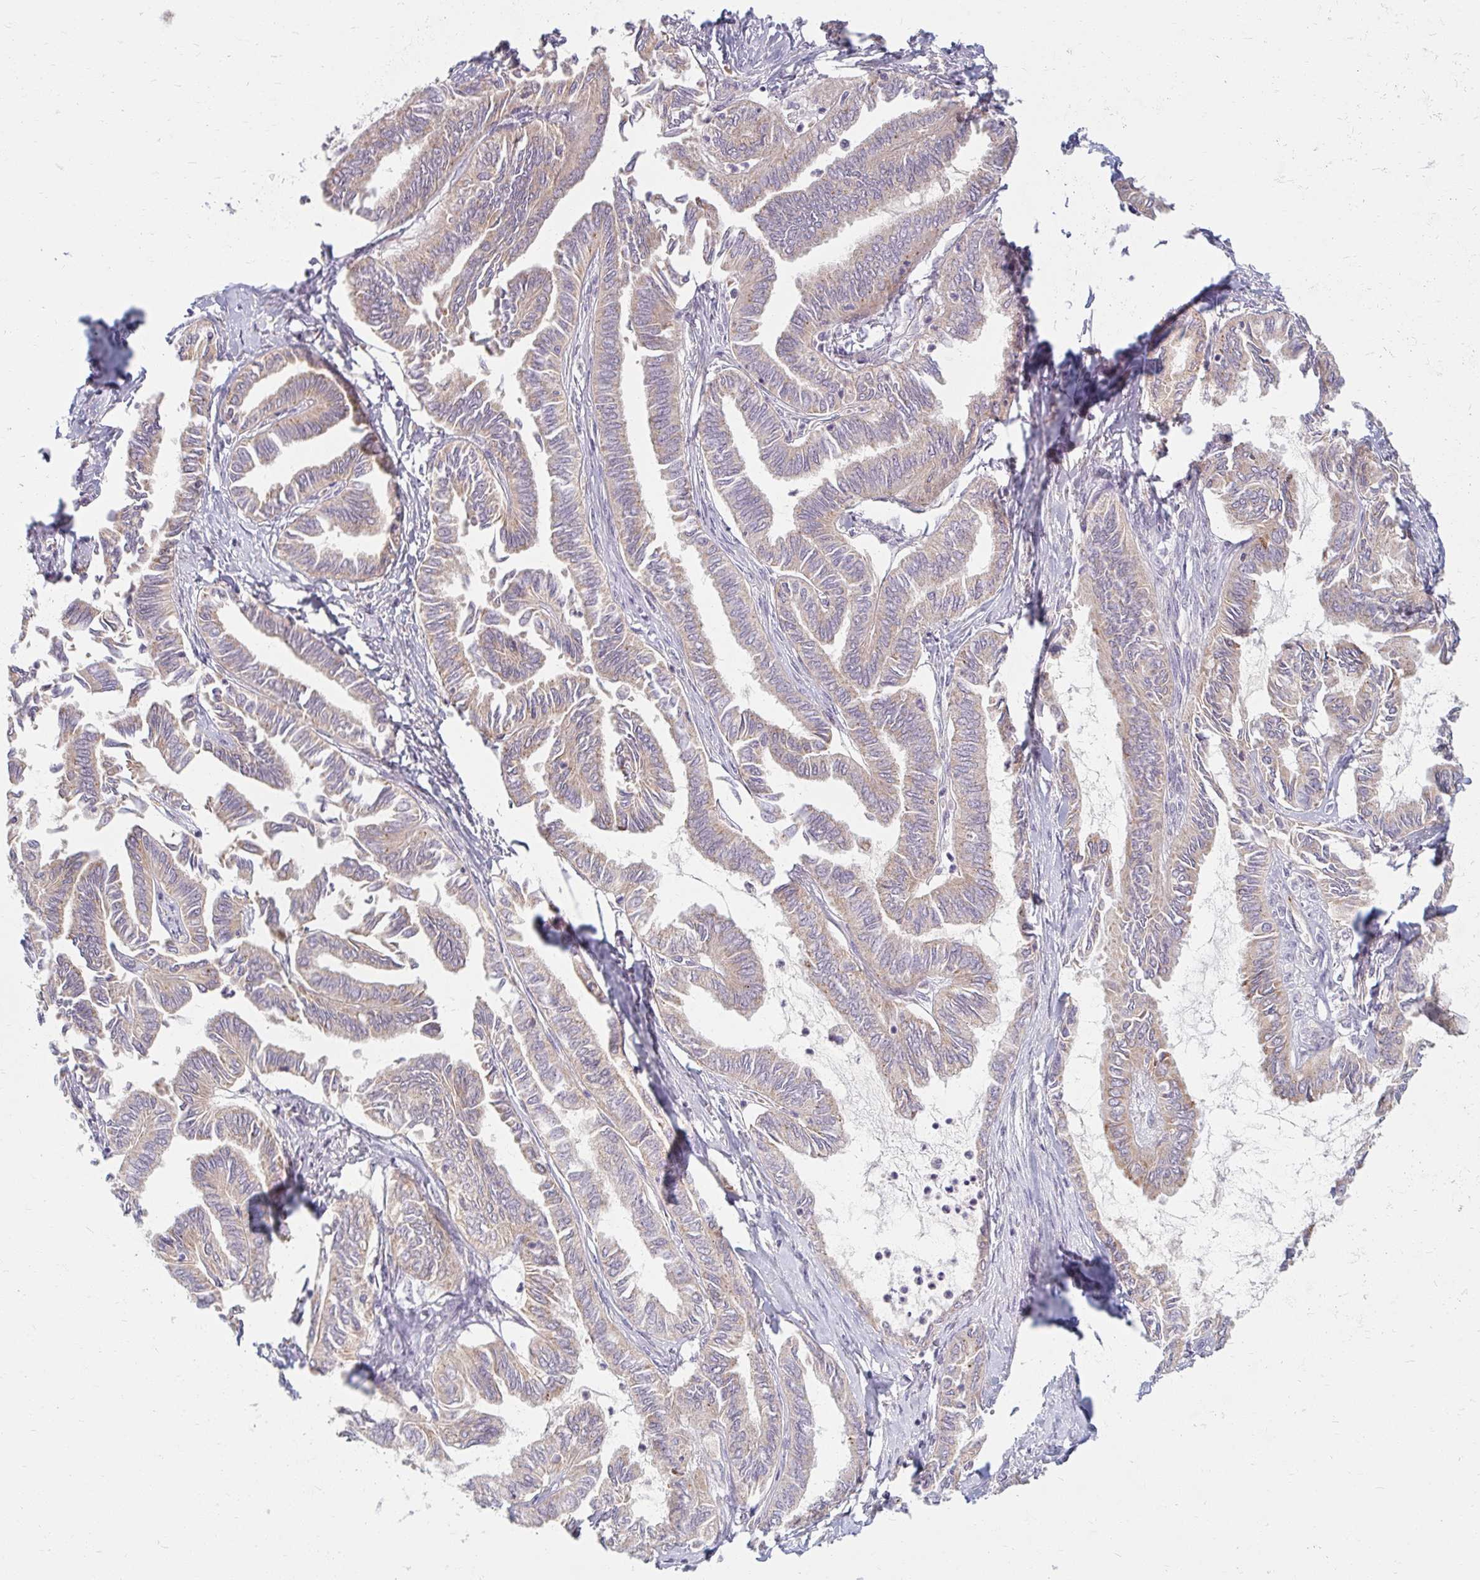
{"staining": {"intensity": "weak", "quantity": "25%-75%", "location": "cytoplasmic/membranous"}, "tissue": "ovarian cancer", "cell_type": "Tumor cells", "image_type": "cancer", "snomed": [{"axis": "morphology", "description": "Carcinoma, endometroid"}, {"axis": "topography", "description": "Ovary"}], "caption": "Immunohistochemistry of ovarian cancer reveals low levels of weak cytoplasmic/membranous staining in approximately 25%-75% of tumor cells.", "gene": "SKP2", "patient": {"sex": "female", "age": 70}}